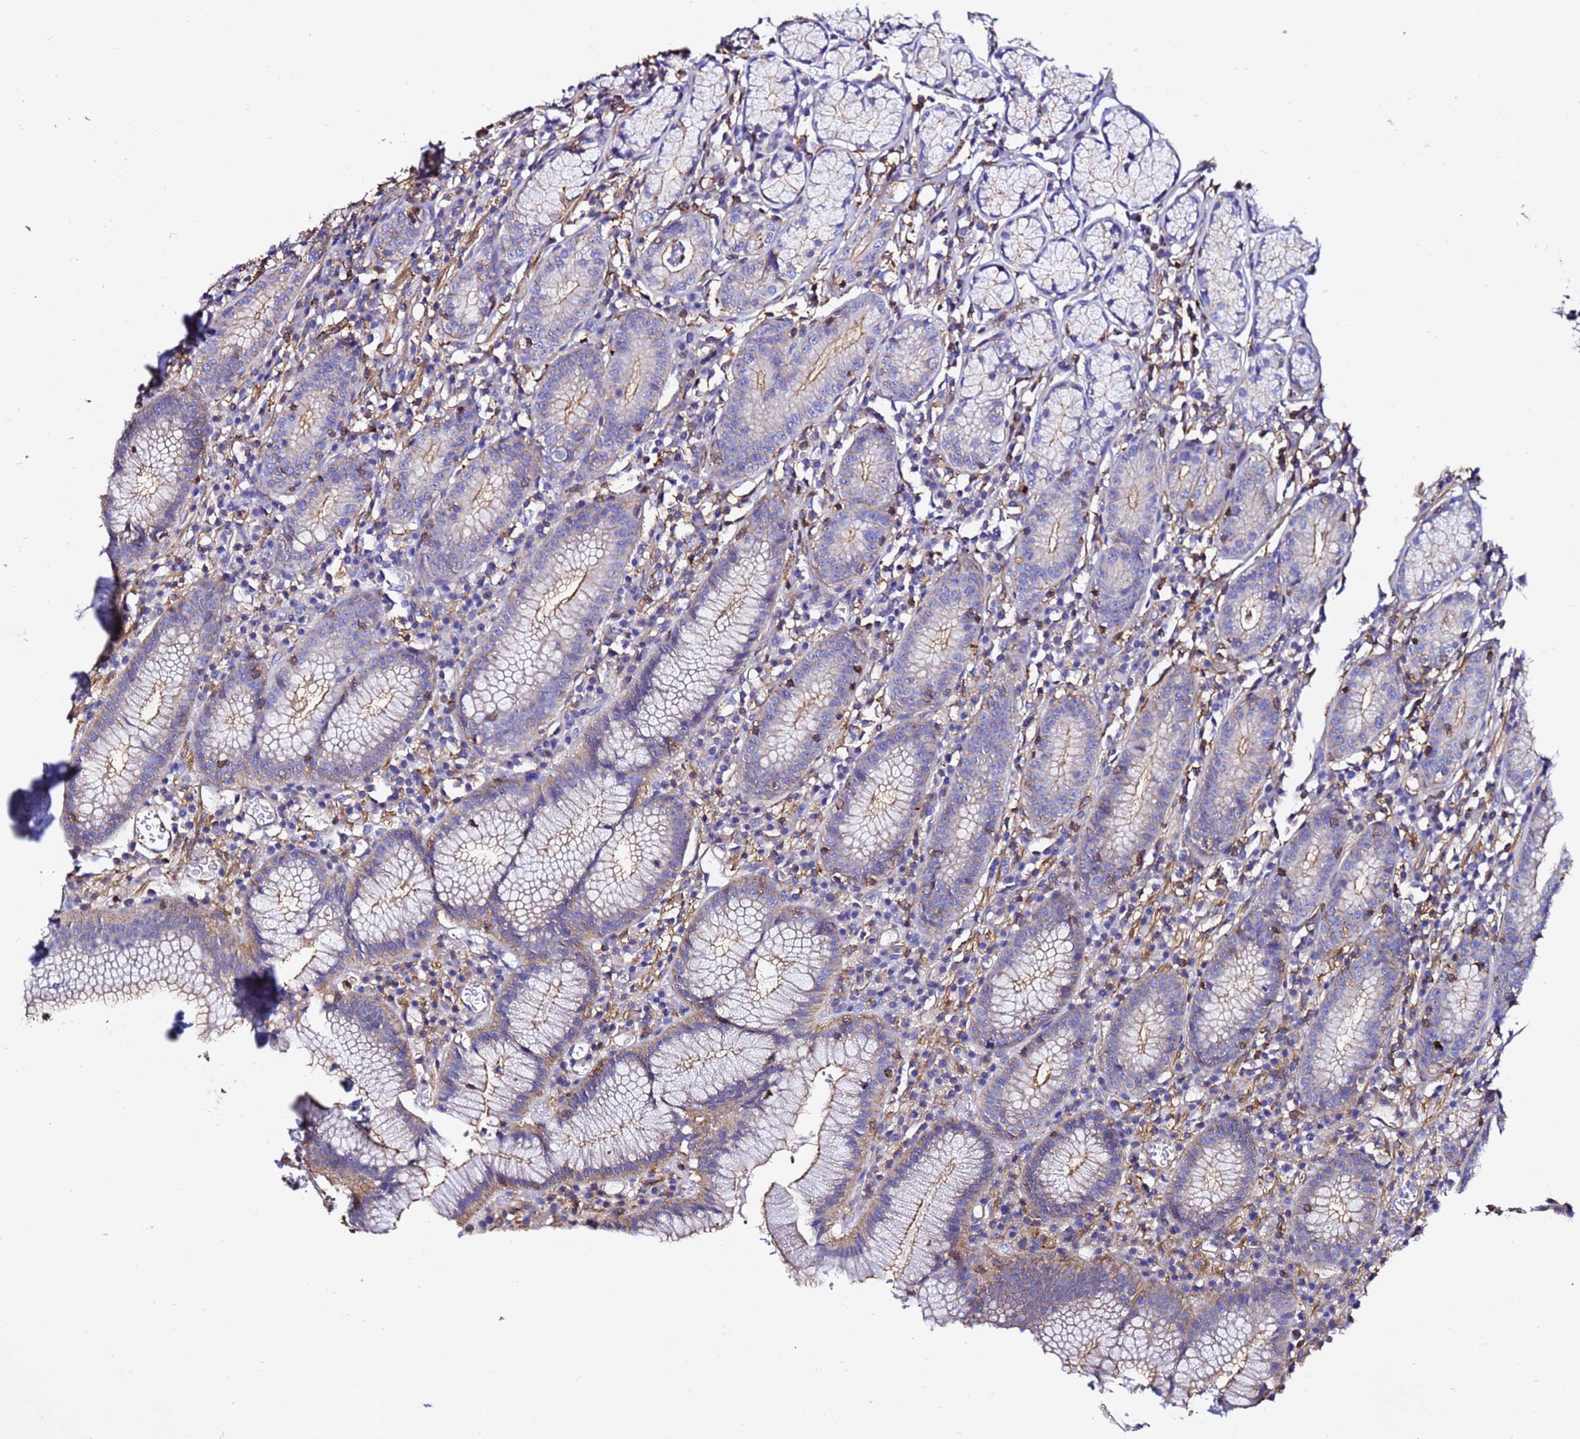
{"staining": {"intensity": "strong", "quantity": "<25%", "location": "cytoplasmic/membranous"}, "tissue": "stomach", "cell_type": "Glandular cells", "image_type": "normal", "snomed": [{"axis": "morphology", "description": "Normal tissue, NOS"}, {"axis": "topography", "description": "Stomach"}], "caption": "Immunohistochemistry (IHC) (DAB) staining of benign stomach shows strong cytoplasmic/membranous protein positivity in about <25% of glandular cells.", "gene": "ACTA1", "patient": {"sex": "male", "age": 55}}